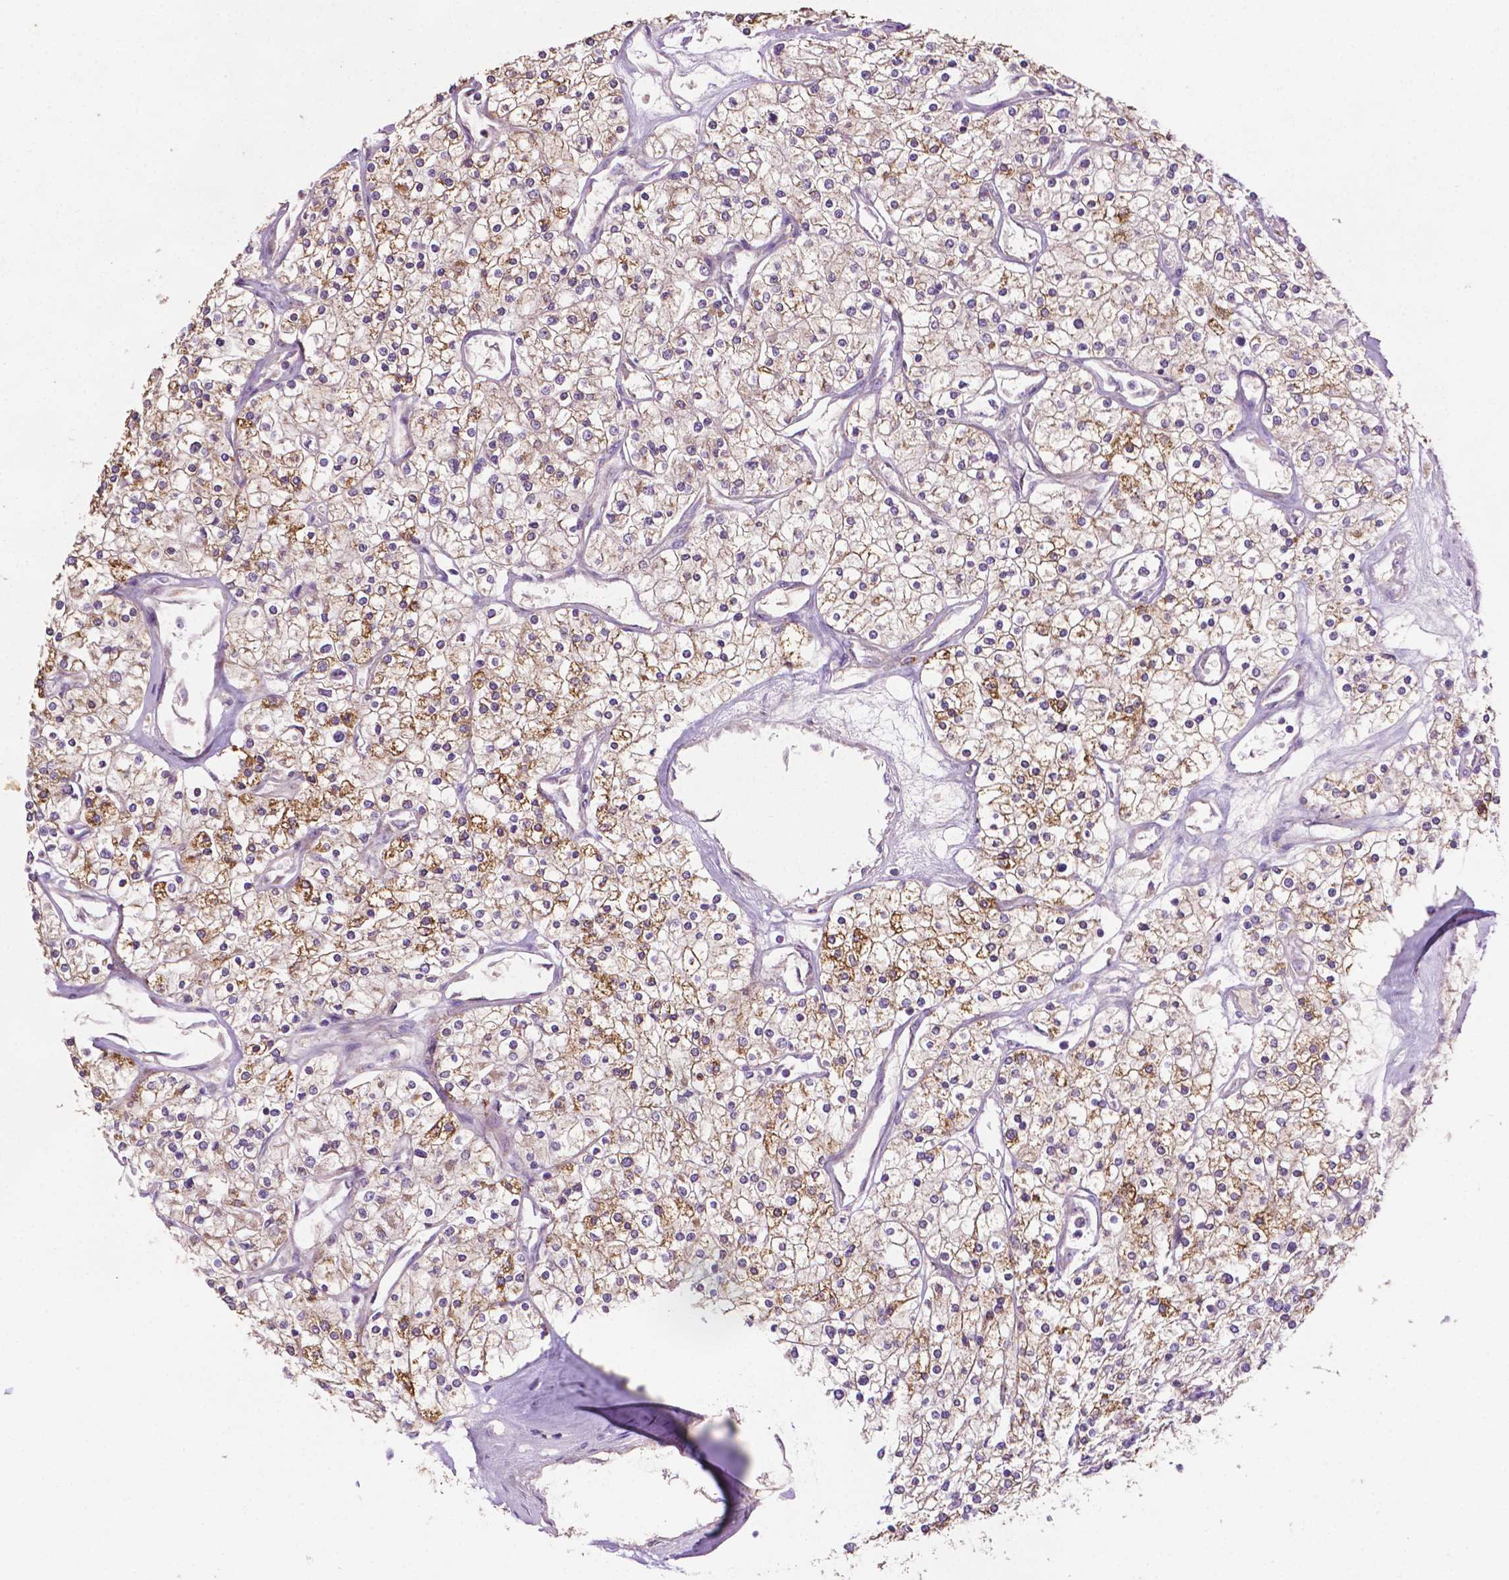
{"staining": {"intensity": "moderate", "quantity": ">75%", "location": "cytoplasmic/membranous"}, "tissue": "renal cancer", "cell_type": "Tumor cells", "image_type": "cancer", "snomed": [{"axis": "morphology", "description": "Adenocarcinoma, NOS"}, {"axis": "topography", "description": "Kidney"}], "caption": "Approximately >75% of tumor cells in human renal cancer display moderate cytoplasmic/membranous protein staining as visualized by brown immunohistochemical staining.", "gene": "ILVBL", "patient": {"sex": "male", "age": 80}}